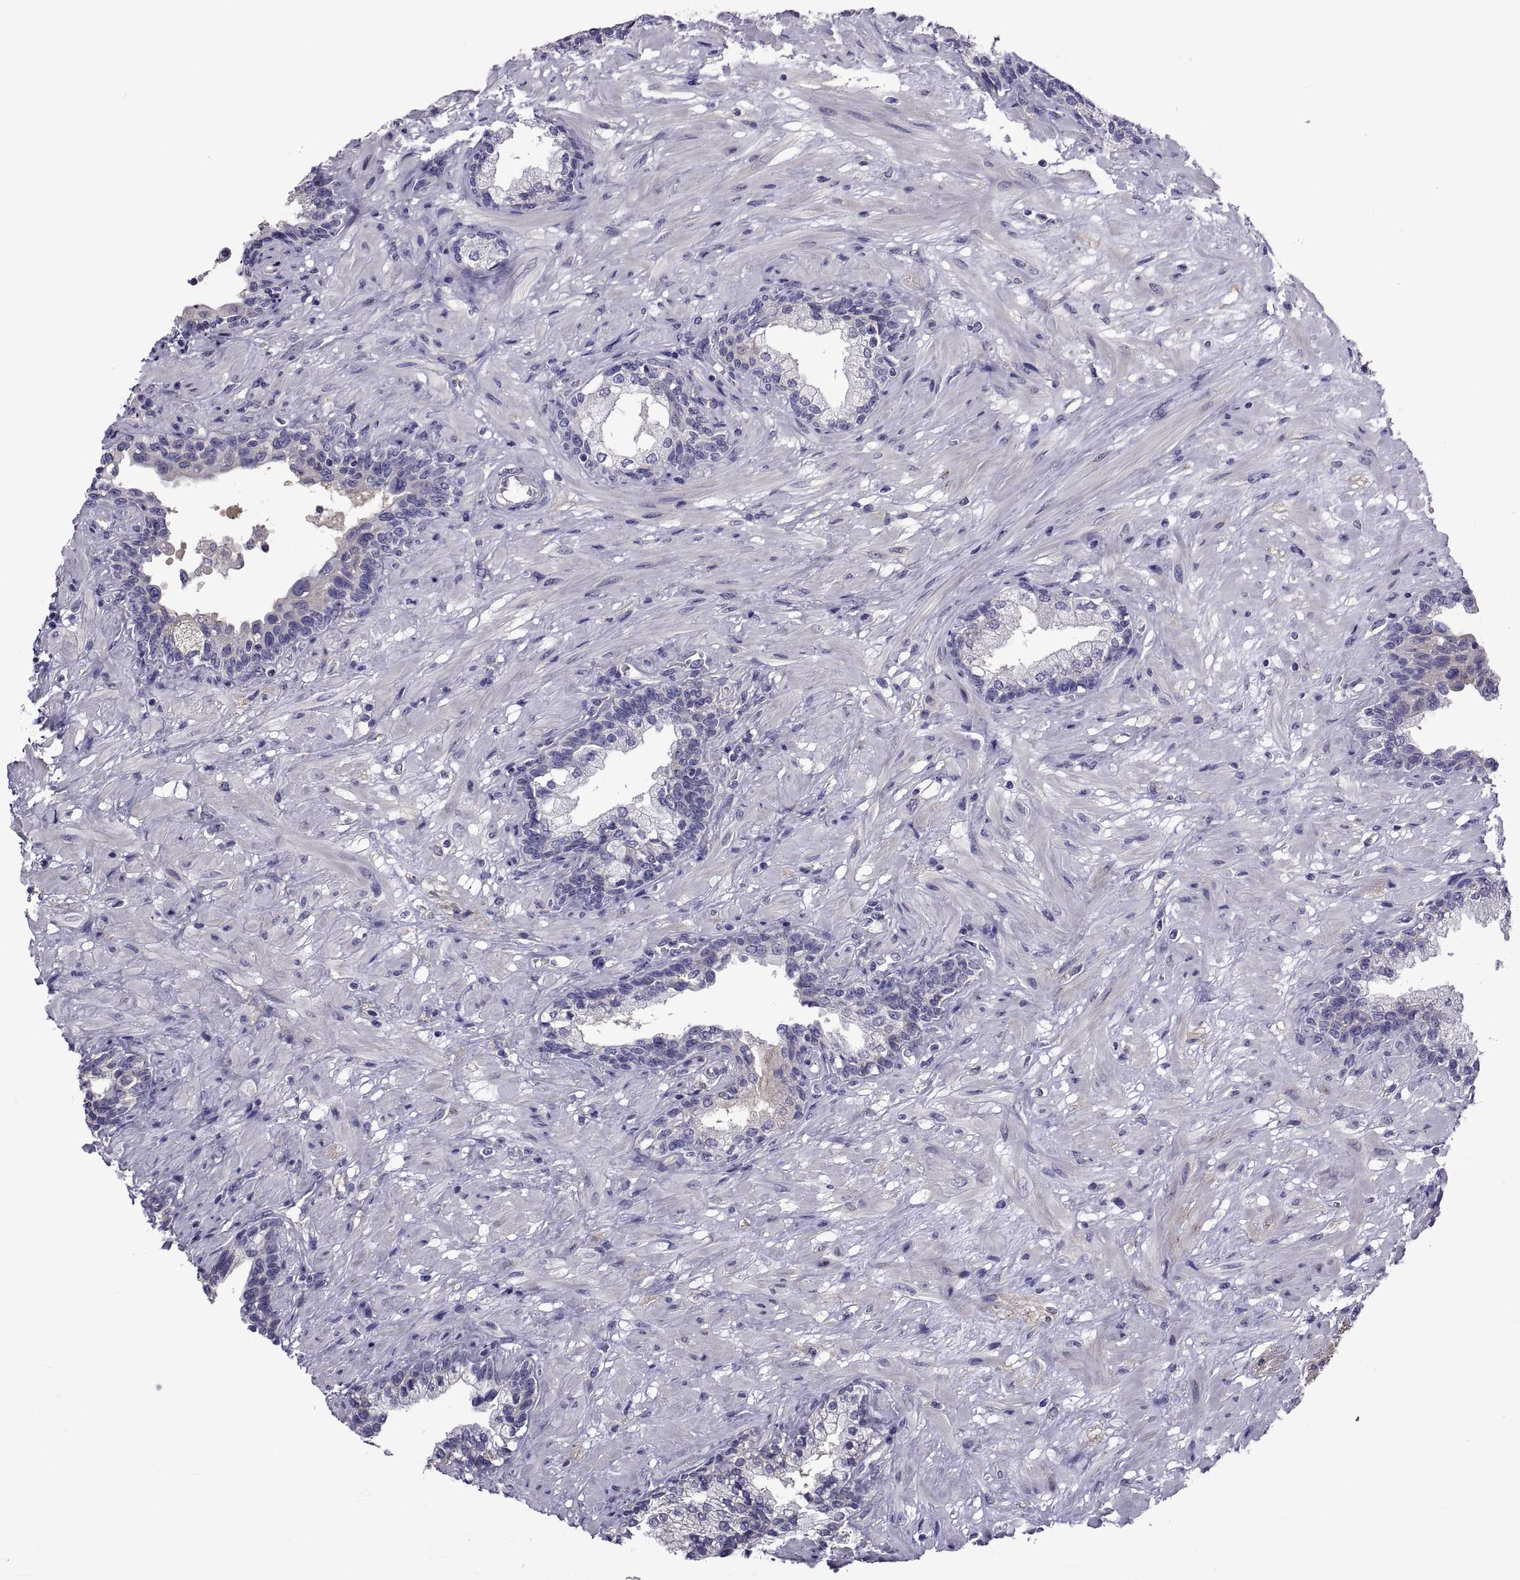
{"staining": {"intensity": "negative", "quantity": "none", "location": "none"}, "tissue": "prostate", "cell_type": "Glandular cells", "image_type": "normal", "snomed": [{"axis": "morphology", "description": "Normal tissue, NOS"}, {"axis": "topography", "description": "Prostate"}], "caption": "Immunohistochemistry (IHC) image of normal human prostate stained for a protein (brown), which exhibits no positivity in glandular cells. (DAB (3,3'-diaminobenzidine) IHC with hematoxylin counter stain).", "gene": "TMC3", "patient": {"sex": "male", "age": 63}}